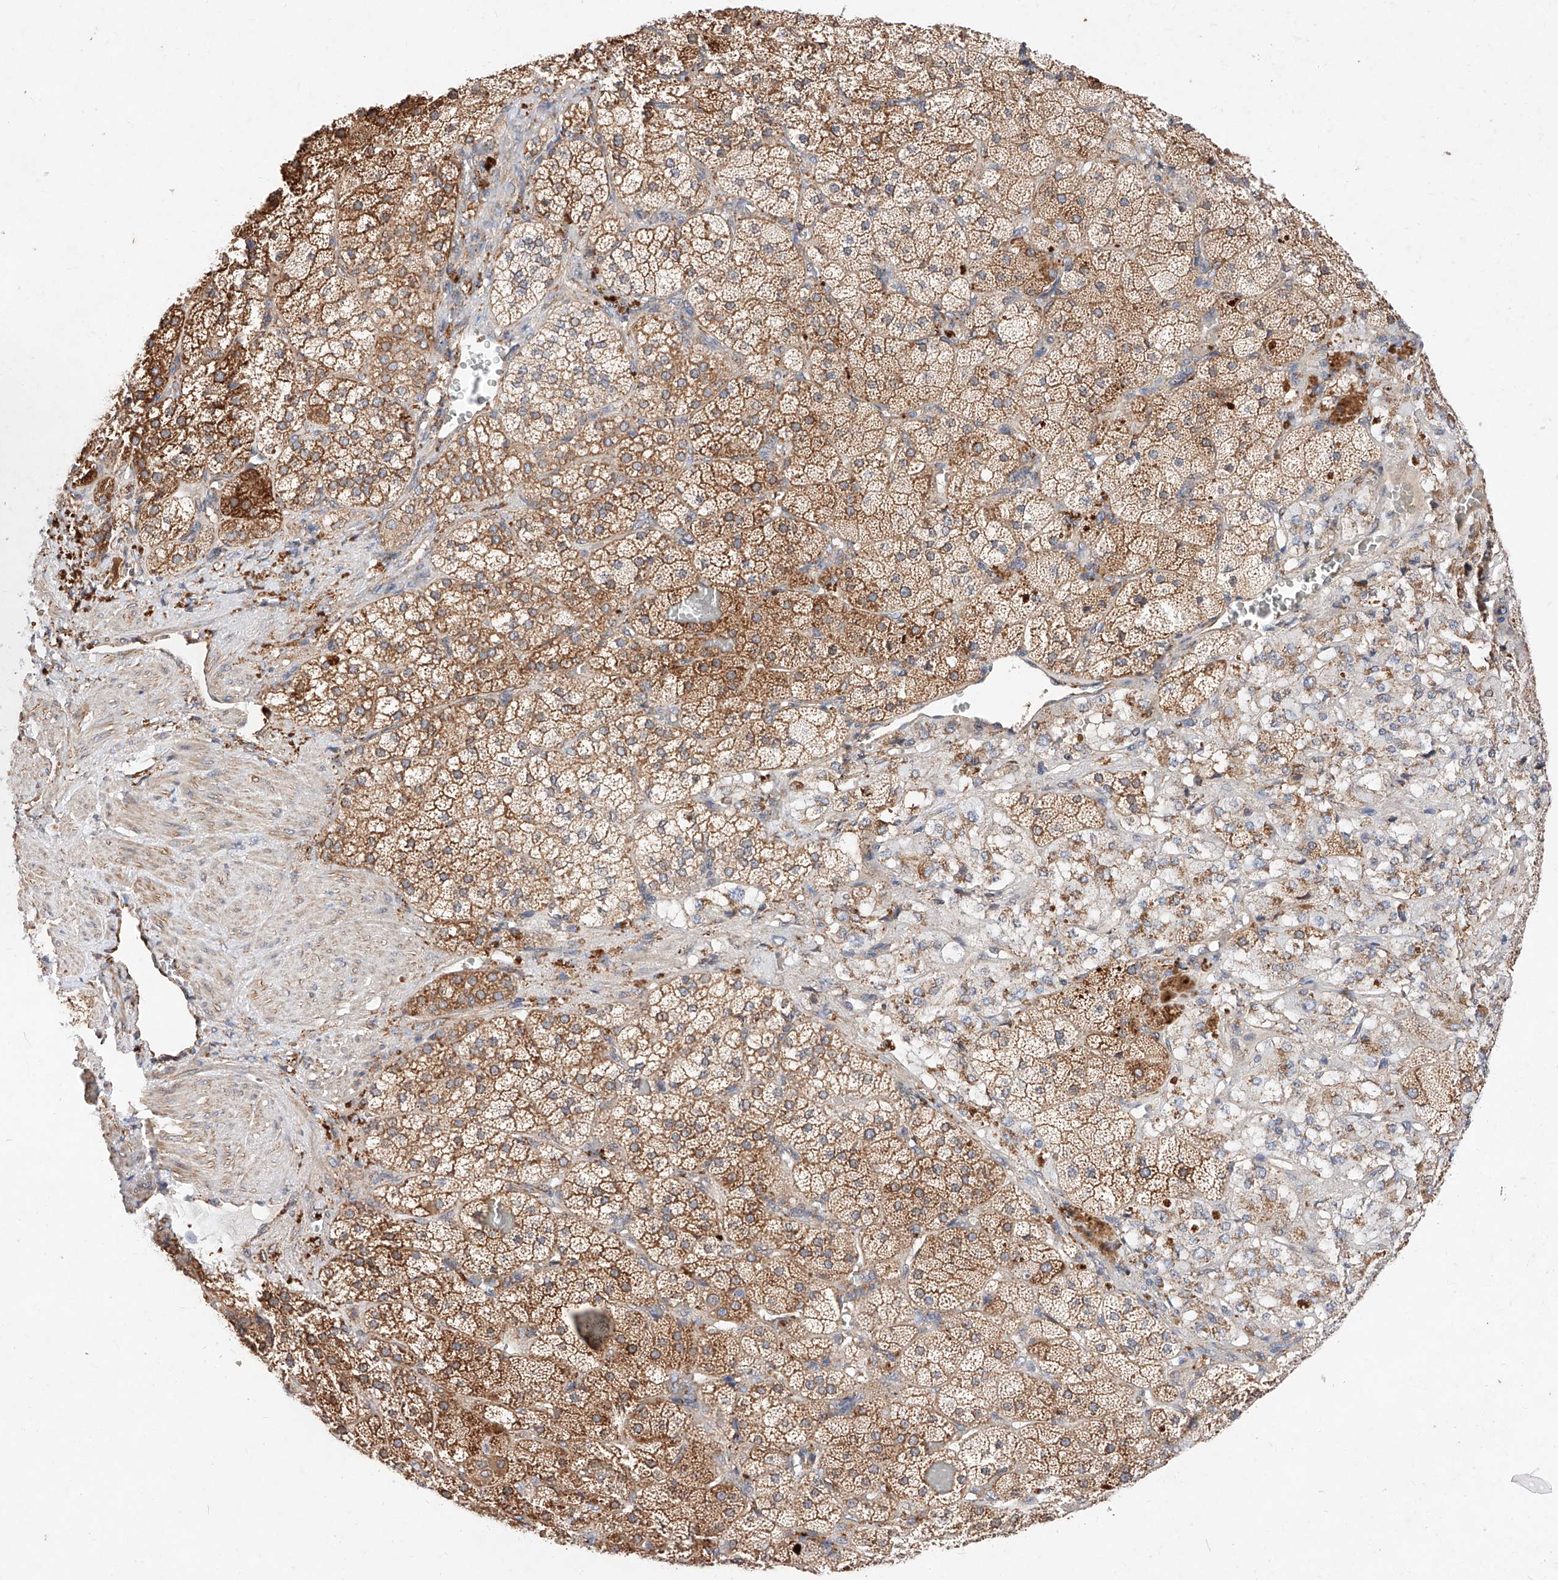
{"staining": {"intensity": "moderate", "quantity": "25%-75%", "location": "cytoplasmic/membranous"}, "tissue": "adrenal gland", "cell_type": "Glandular cells", "image_type": "normal", "snomed": [{"axis": "morphology", "description": "Normal tissue, NOS"}, {"axis": "topography", "description": "Adrenal gland"}], "caption": "DAB immunohistochemical staining of benign adrenal gland reveals moderate cytoplasmic/membranous protein staining in approximately 25%-75% of glandular cells.", "gene": "ATP9B", "patient": {"sex": "male", "age": 57}}